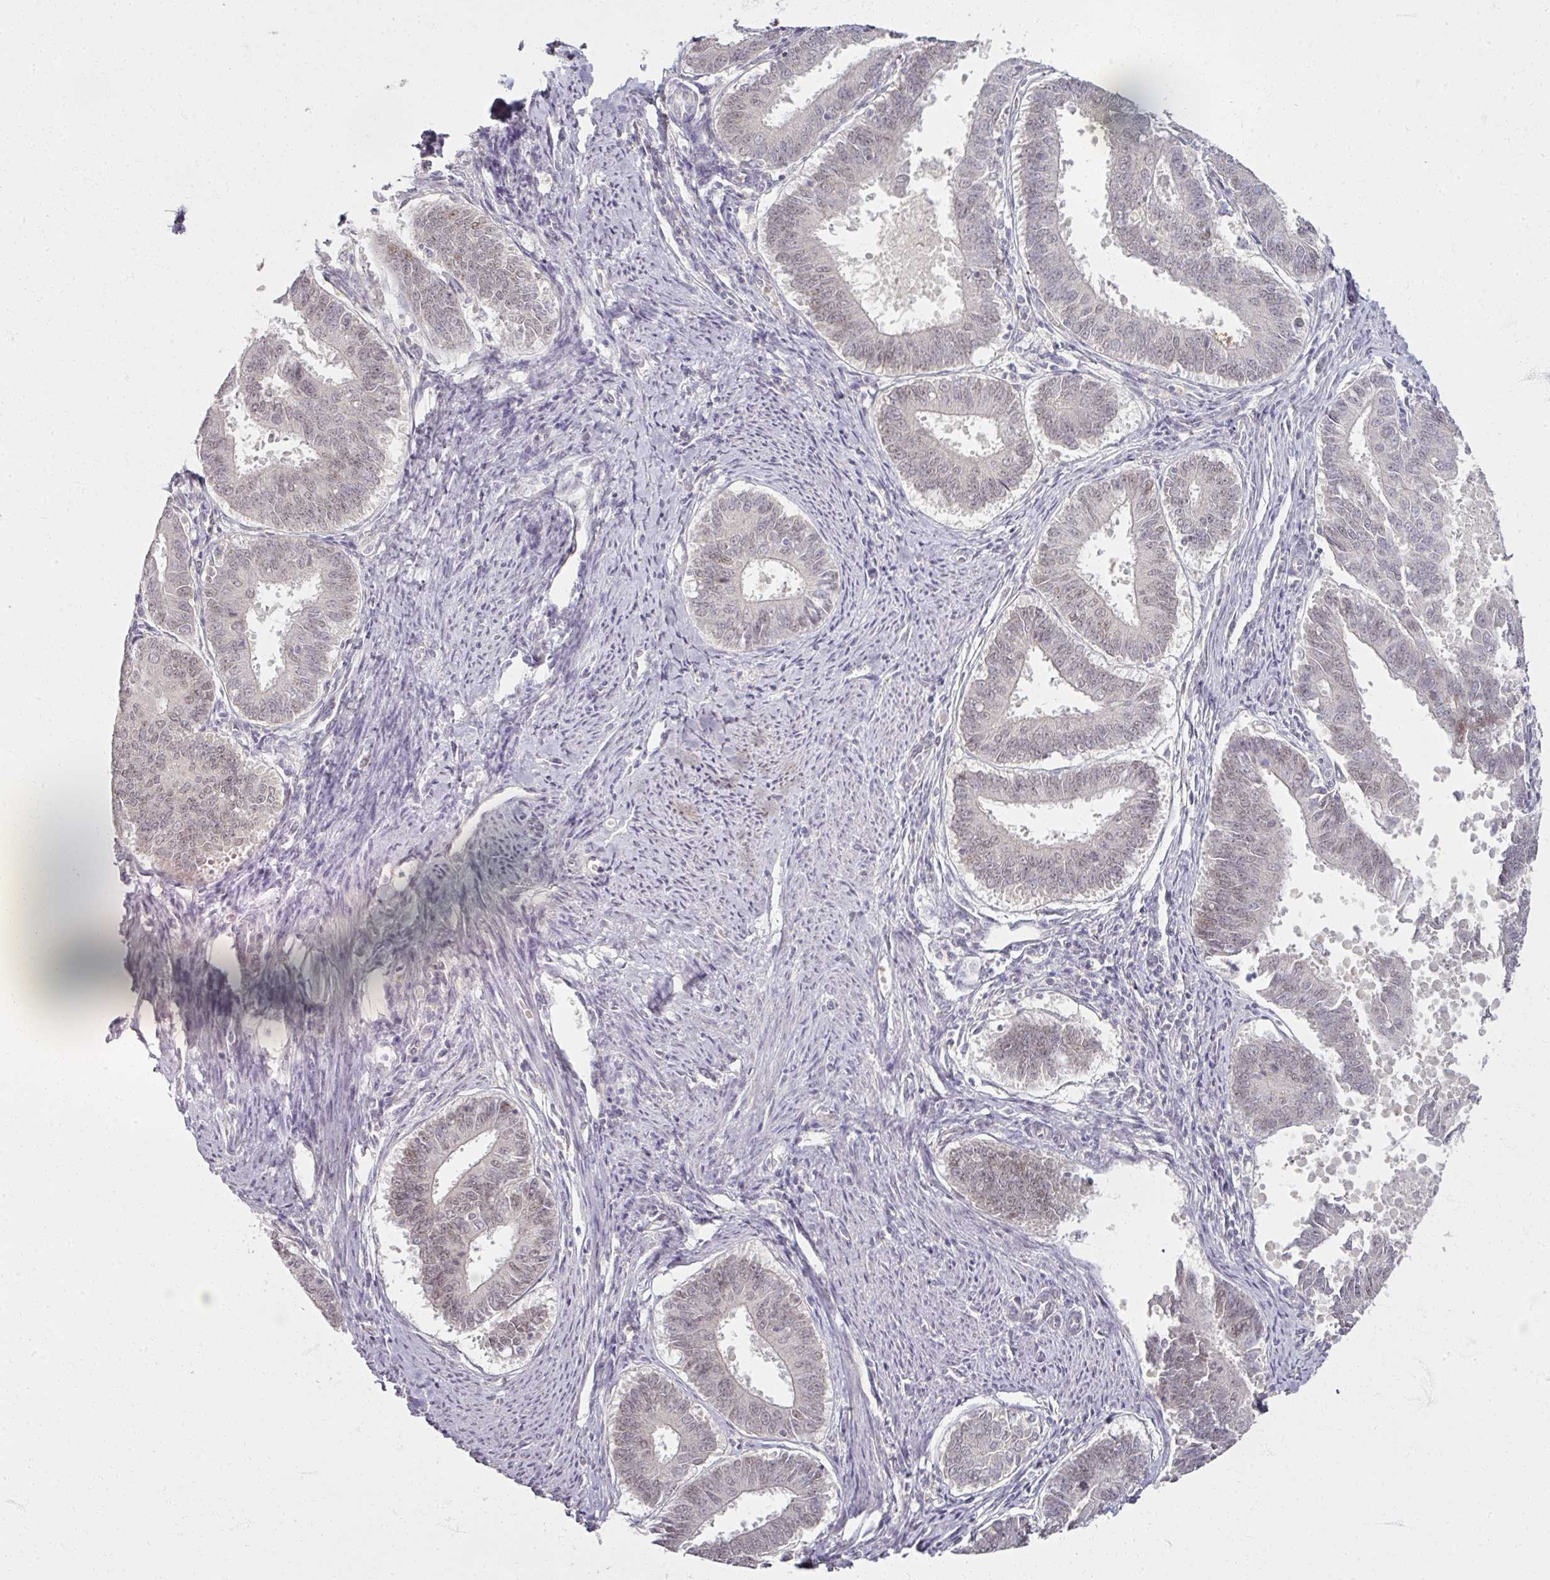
{"staining": {"intensity": "weak", "quantity": "<25%", "location": "nuclear"}, "tissue": "endometrial cancer", "cell_type": "Tumor cells", "image_type": "cancer", "snomed": [{"axis": "morphology", "description": "Adenocarcinoma, NOS"}, {"axis": "topography", "description": "Endometrium"}], "caption": "This is a image of IHC staining of endometrial cancer (adenocarcinoma), which shows no positivity in tumor cells.", "gene": "SOX11", "patient": {"sex": "female", "age": 73}}